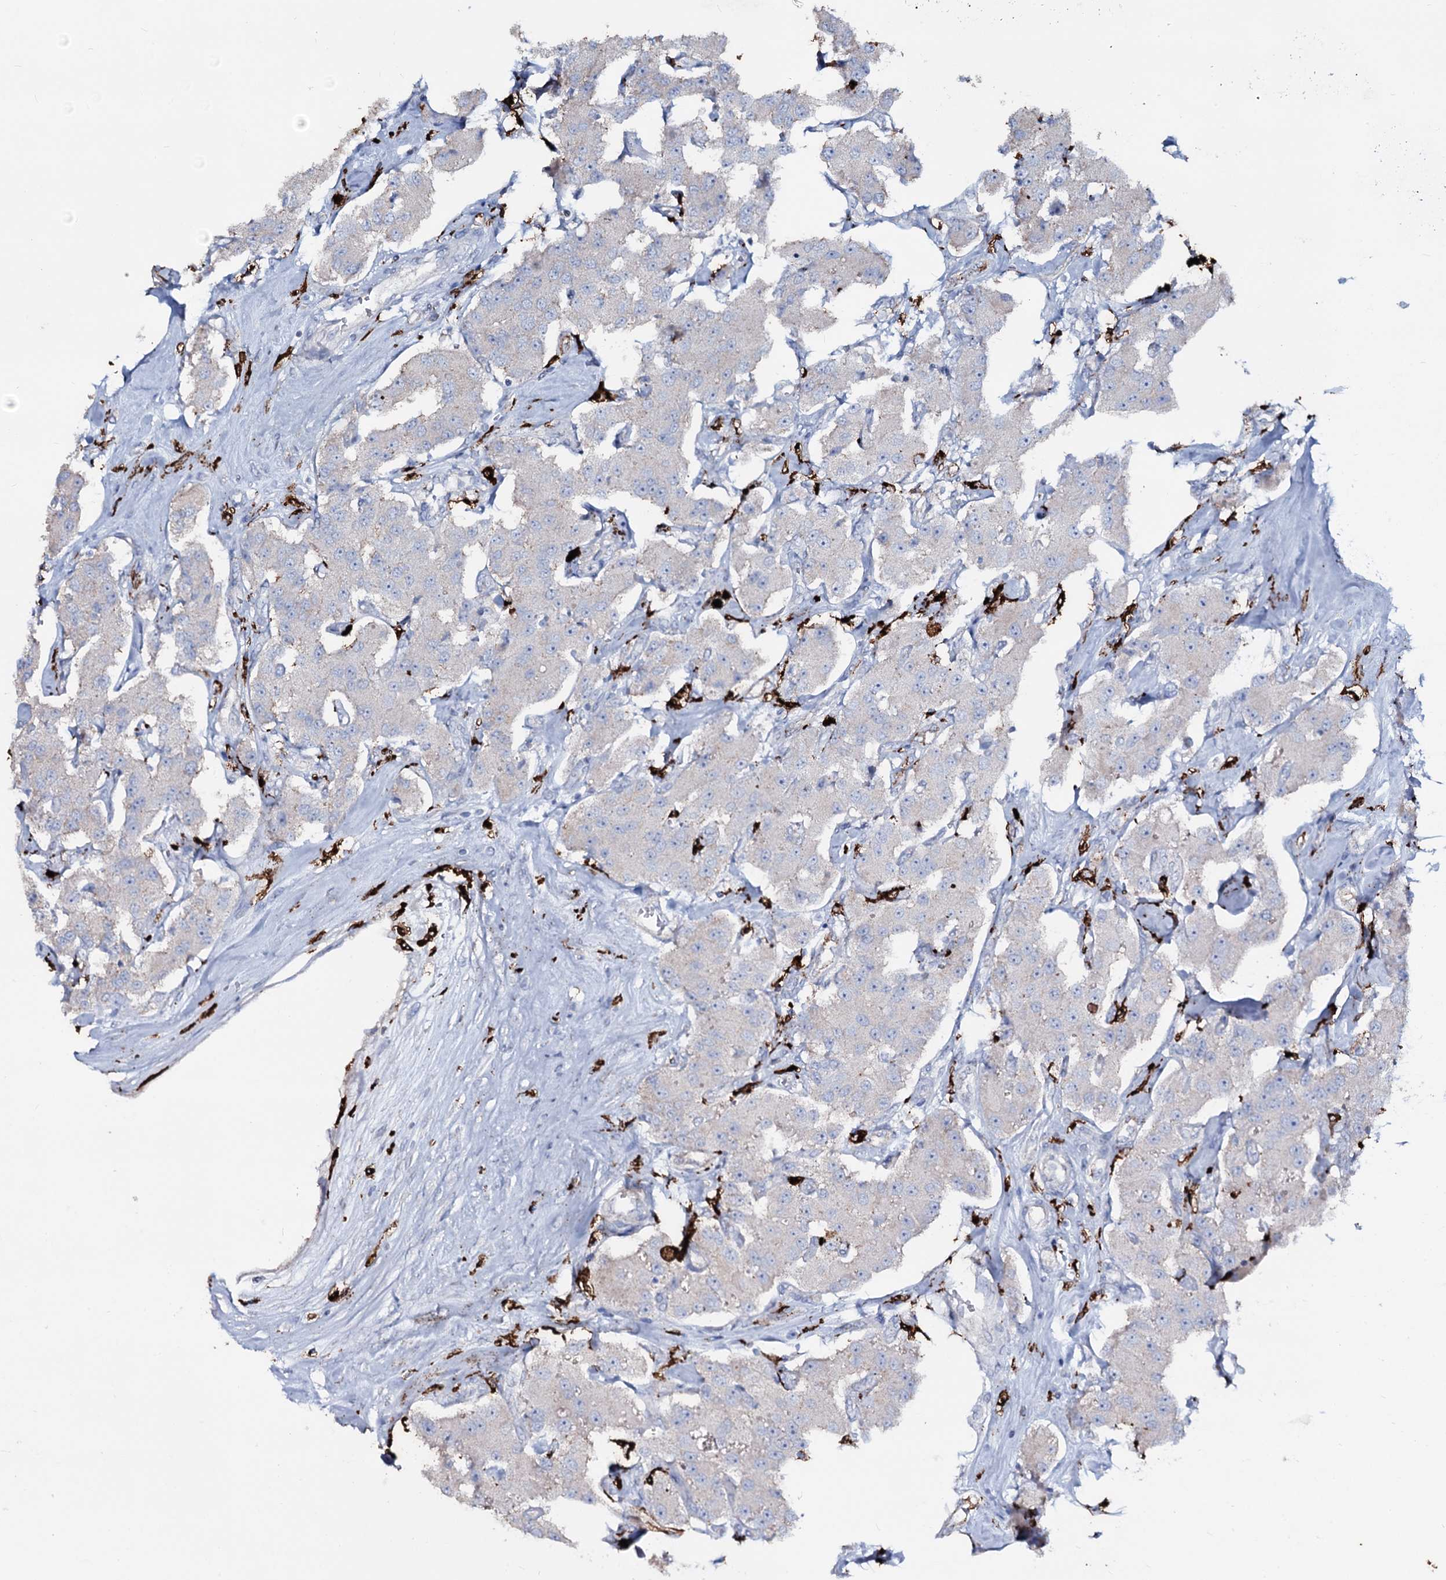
{"staining": {"intensity": "negative", "quantity": "none", "location": "none"}, "tissue": "carcinoid", "cell_type": "Tumor cells", "image_type": "cancer", "snomed": [{"axis": "morphology", "description": "Carcinoid, malignant, NOS"}, {"axis": "topography", "description": "Pancreas"}], "caption": "Tumor cells are negative for protein expression in human carcinoid.", "gene": "OSBPL2", "patient": {"sex": "male", "age": 41}}